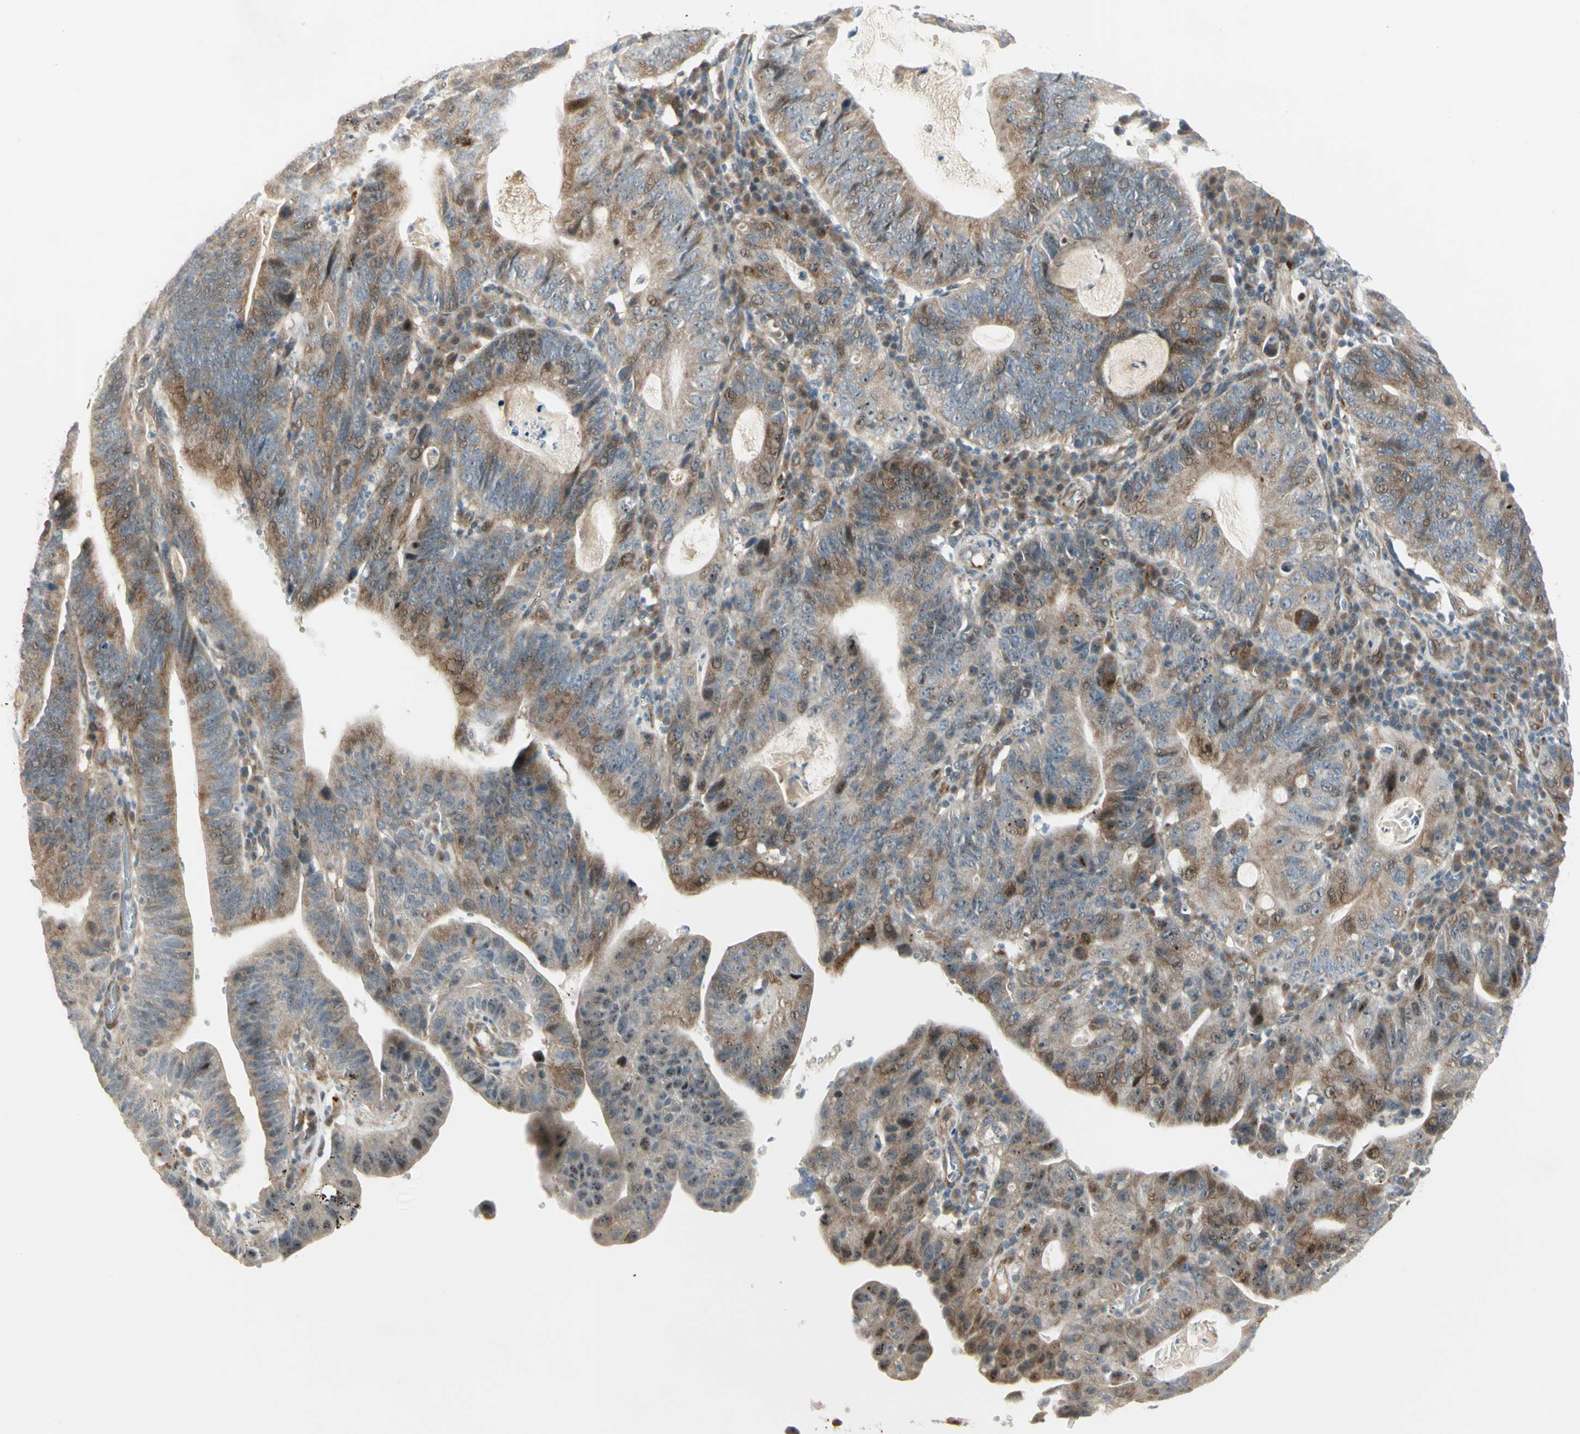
{"staining": {"intensity": "moderate", "quantity": "25%-75%", "location": "cytoplasmic/membranous,nuclear"}, "tissue": "stomach cancer", "cell_type": "Tumor cells", "image_type": "cancer", "snomed": [{"axis": "morphology", "description": "Adenocarcinoma, NOS"}, {"axis": "topography", "description": "Stomach"}], "caption": "Stomach adenocarcinoma stained with DAB (3,3'-diaminobenzidine) immunohistochemistry demonstrates medium levels of moderate cytoplasmic/membranous and nuclear staining in about 25%-75% of tumor cells. (DAB (3,3'-diaminobenzidine) = brown stain, brightfield microscopy at high magnification).", "gene": "NDFIP1", "patient": {"sex": "male", "age": 59}}